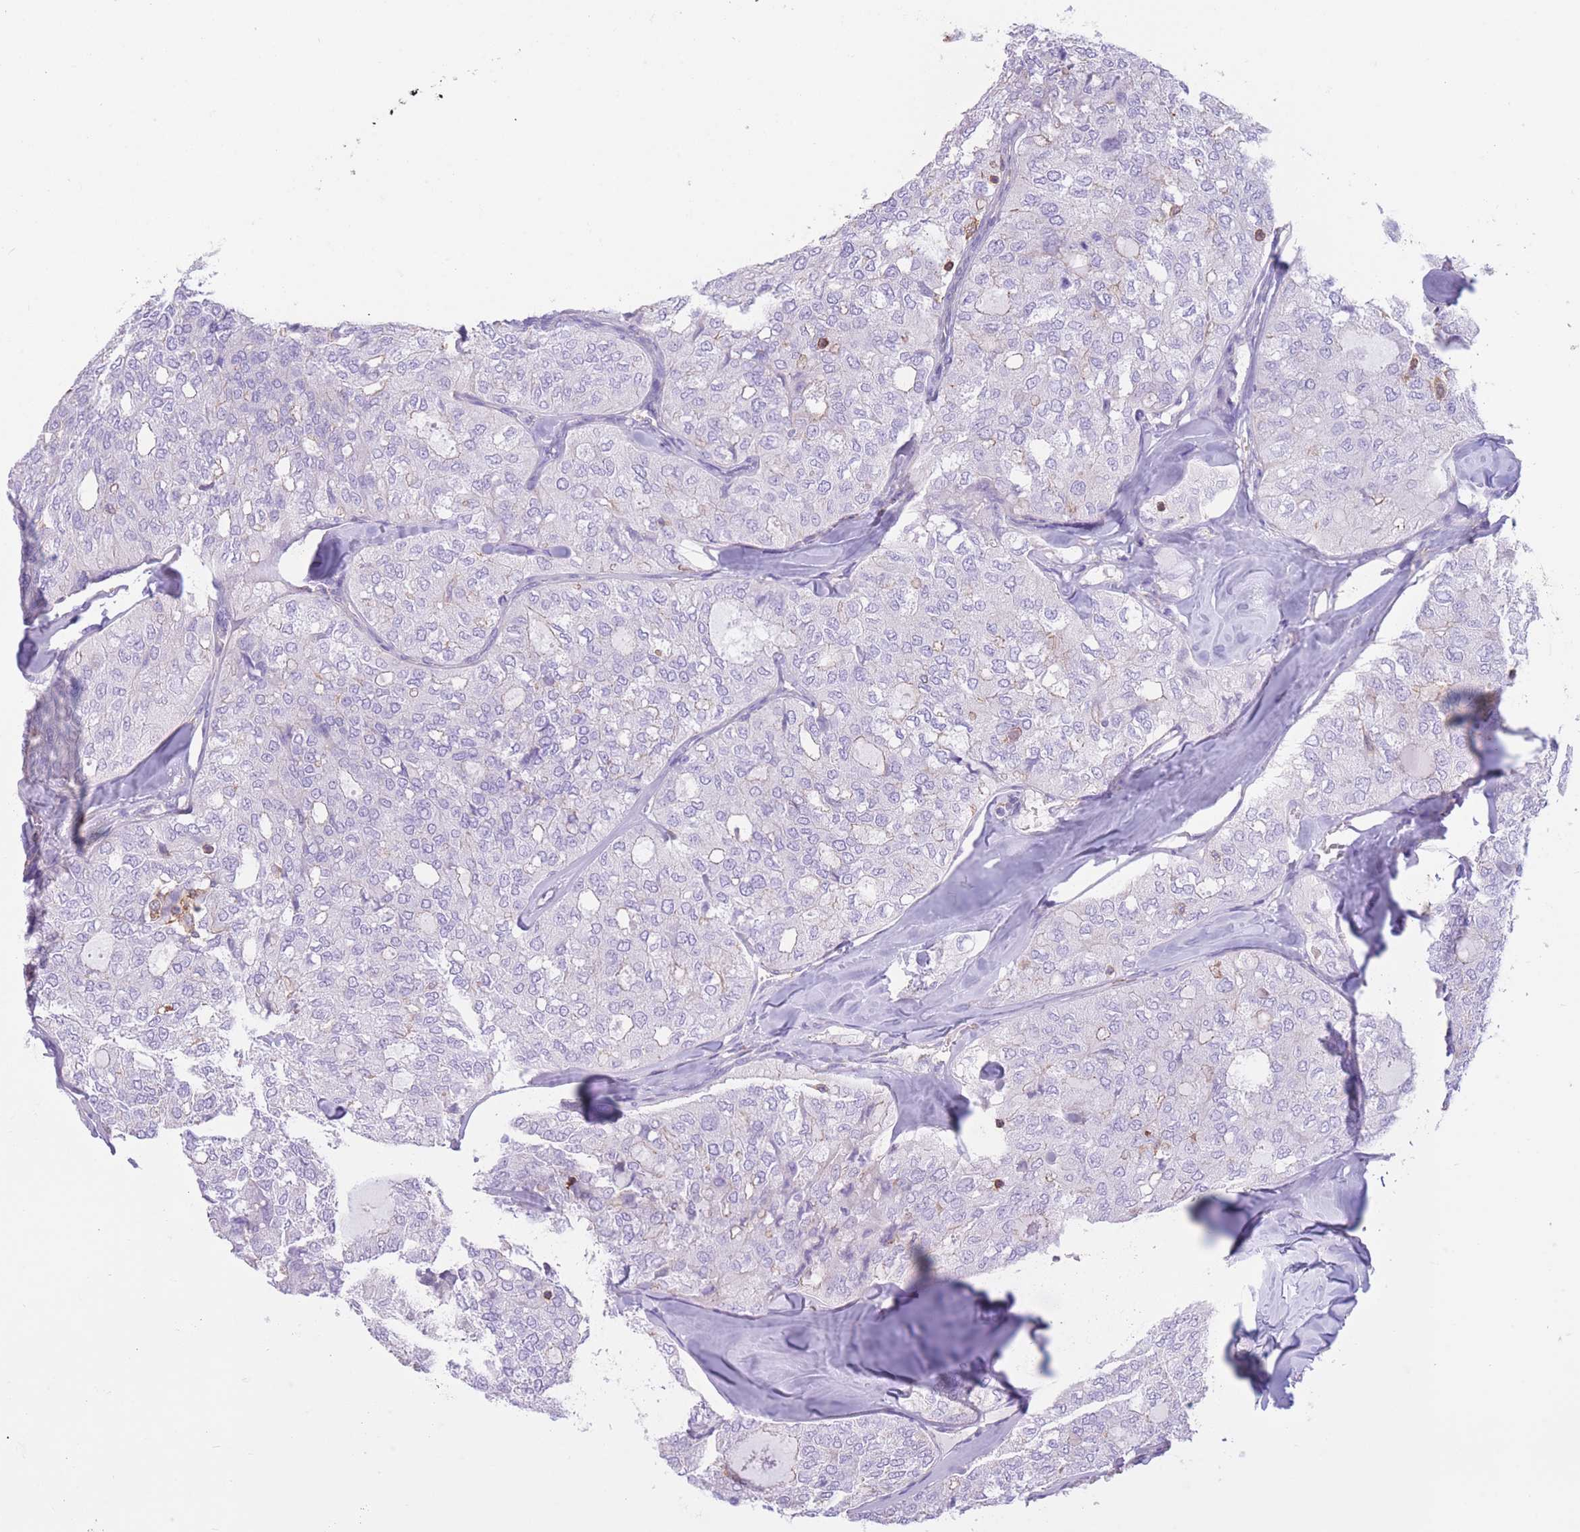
{"staining": {"intensity": "negative", "quantity": "none", "location": "none"}, "tissue": "thyroid cancer", "cell_type": "Tumor cells", "image_type": "cancer", "snomed": [{"axis": "morphology", "description": "Follicular adenoma carcinoma, NOS"}, {"axis": "topography", "description": "Thyroid gland"}], "caption": "Tumor cells show no significant protein expression in thyroid cancer (follicular adenoma carcinoma).", "gene": "PDHA1", "patient": {"sex": "male", "age": 75}}